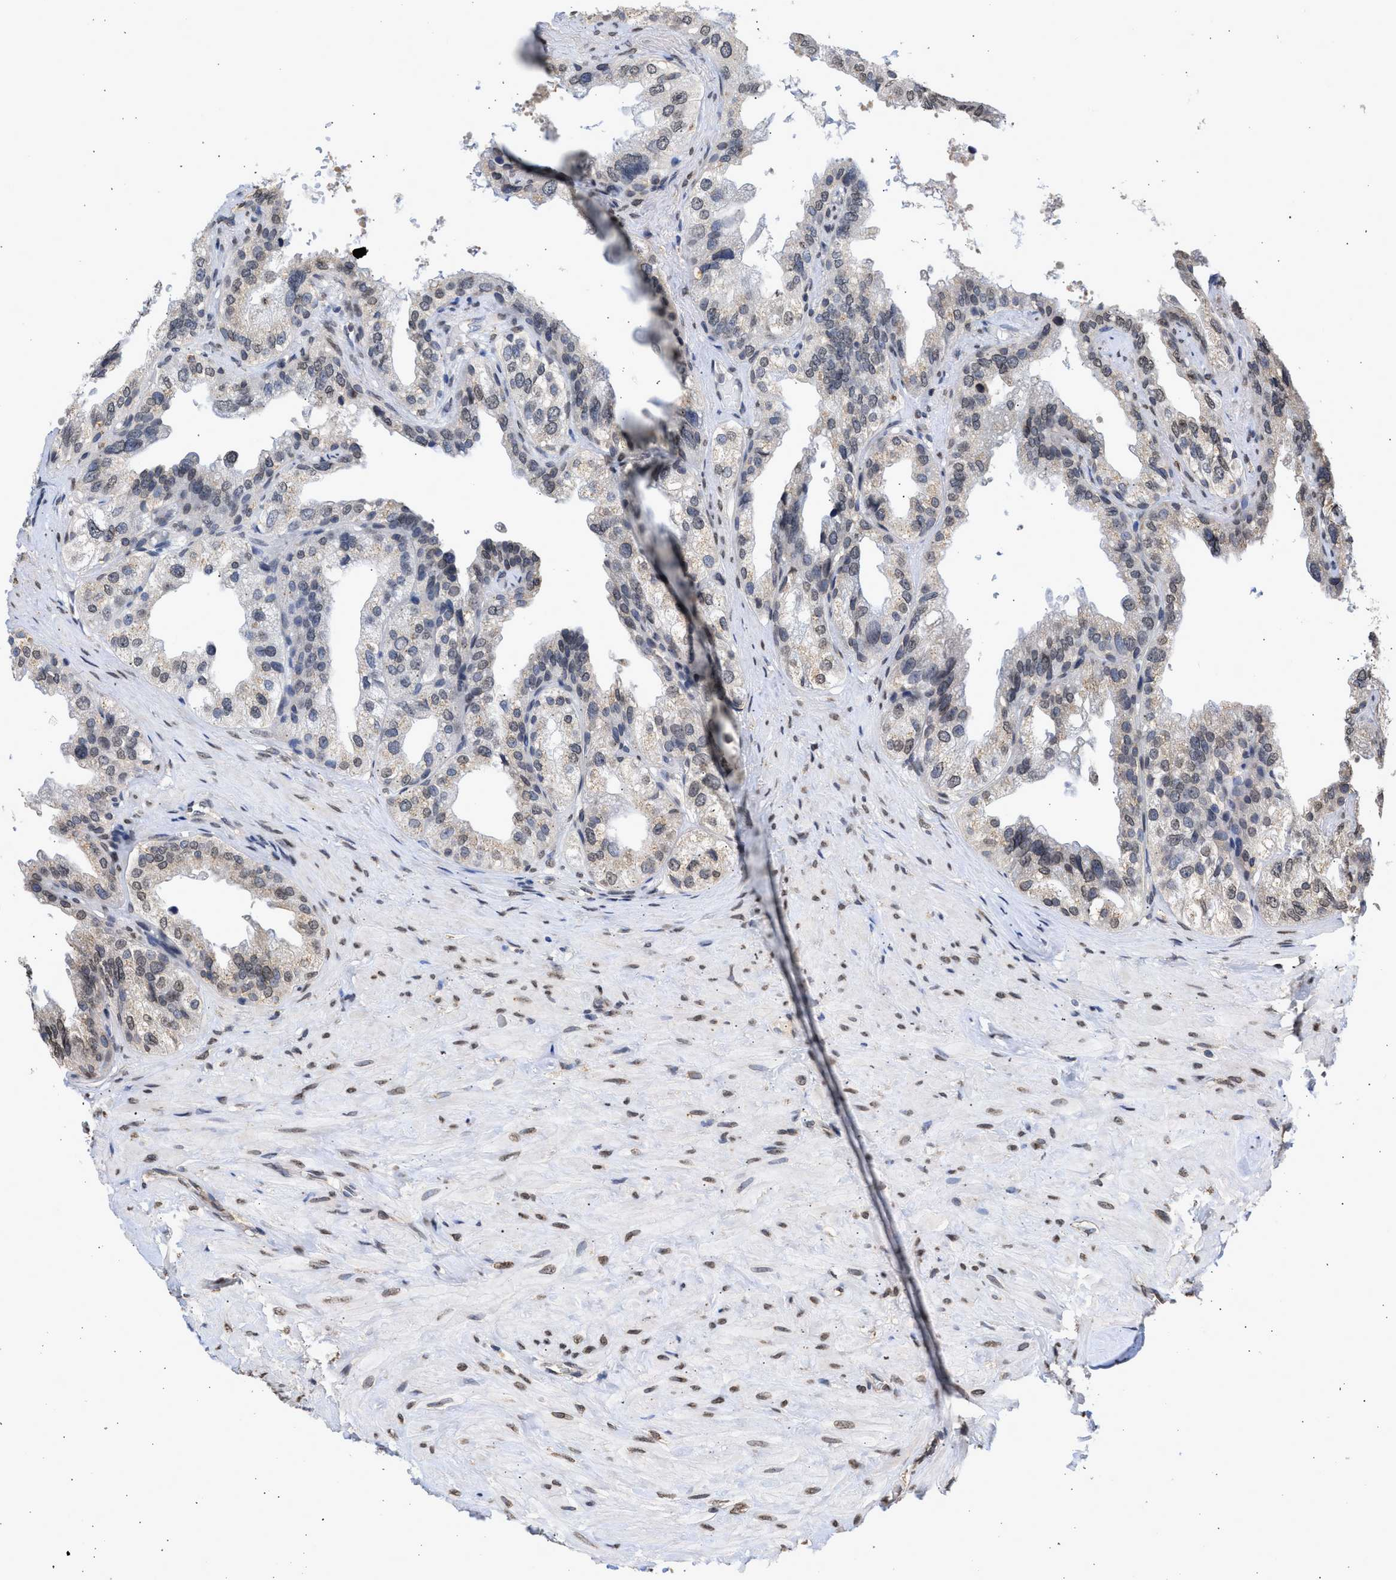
{"staining": {"intensity": "negative", "quantity": "none", "location": "none"}, "tissue": "seminal vesicle", "cell_type": "Glandular cells", "image_type": "normal", "snomed": [{"axis": "morphology", "description": "Normal tissue, NOS"}, {"axis": "topography", "description": "Seminal veicle"}], "caption": "Immunohistochemical staining of normal seminal vesicle demonstrates no significant positivity in glandular cells.", "gene": "NUP35", "patient": {"sex": "male", "age": 68}}